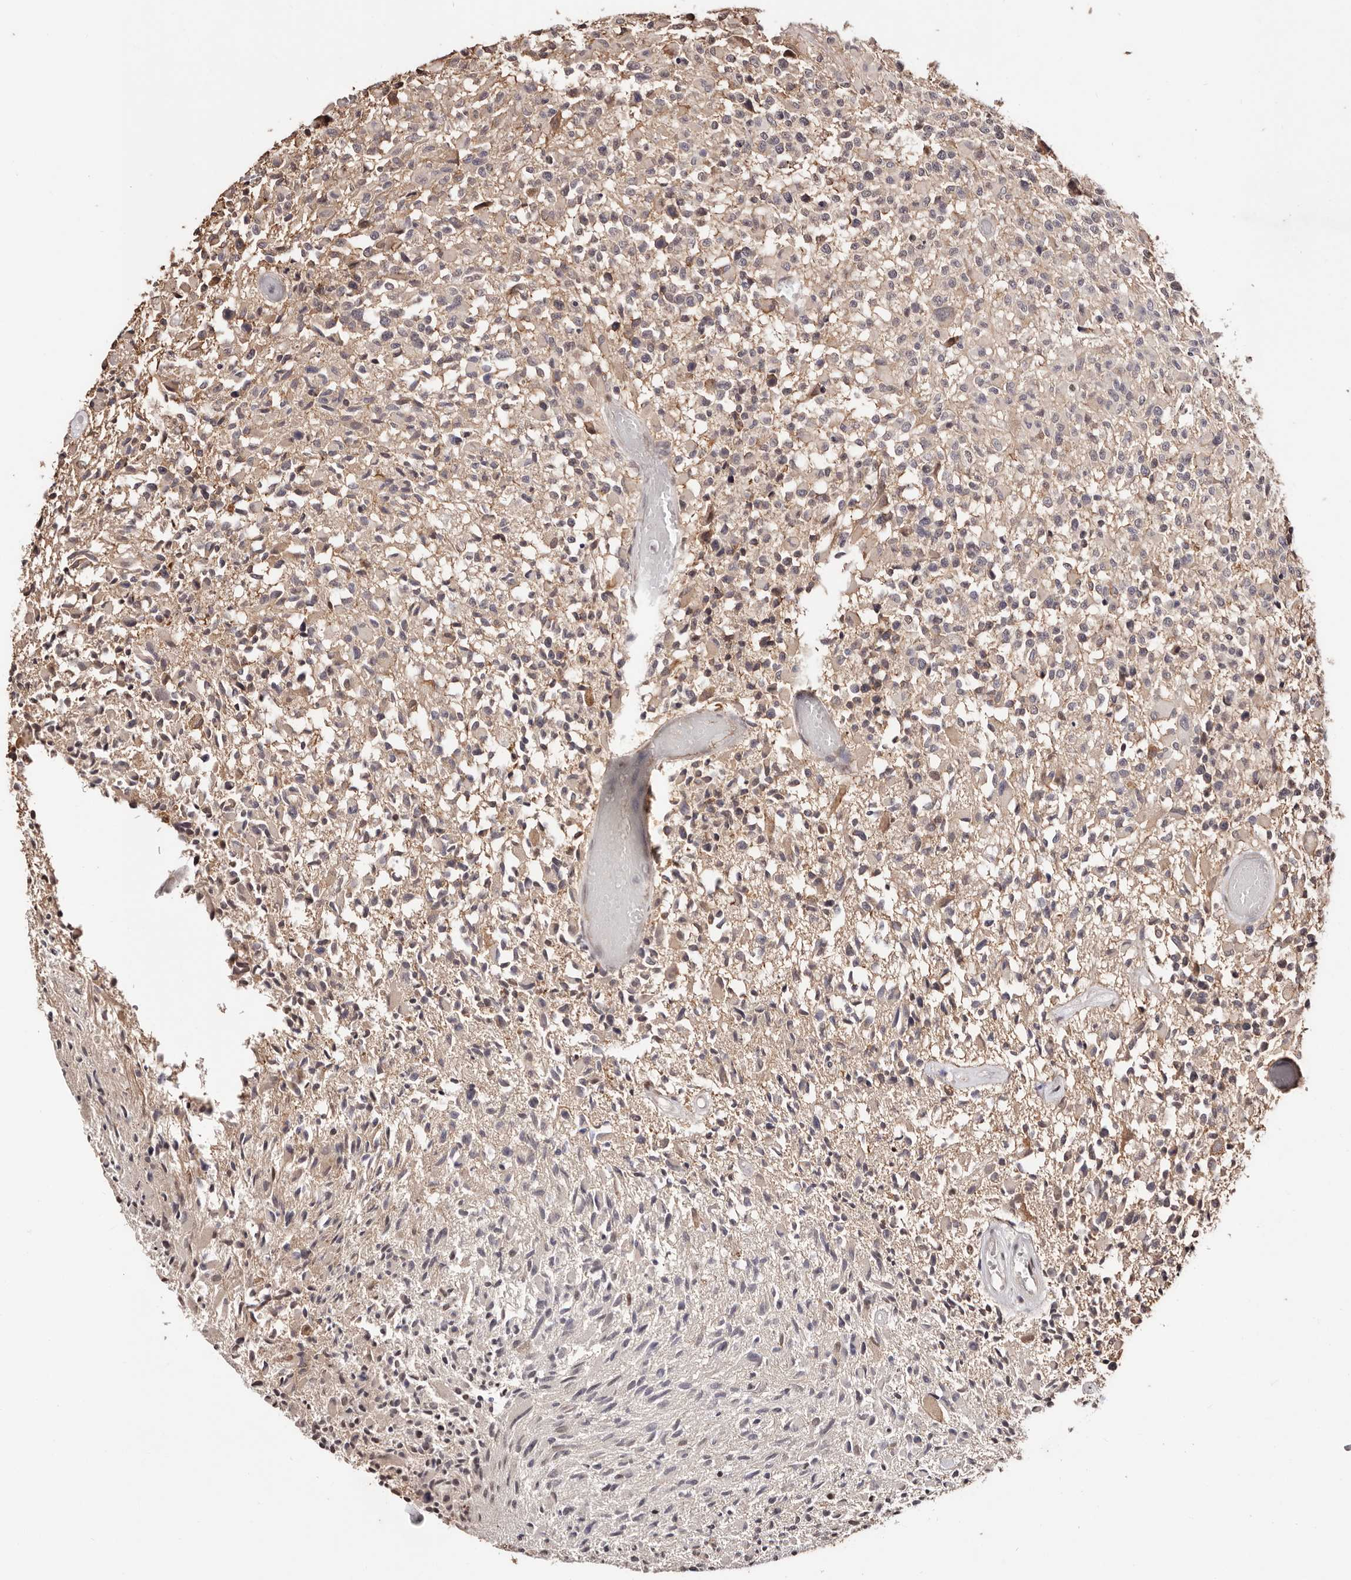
{"staining": {"intensity": "weak", "quantity": "<25%", "location": "cytoplasmic/membranous"}, "tissue": "glioma", "cell_type": "Tumor cells", "image_type": "cancer", "snomed": [{"axis": "morphology", "description": "Glioma, malignant, High grade"}, {"axis": "morphology", "description": "Glioblastoma, NOS"}, {"axis": "topography", "description": "Brain"}], "caption": "Immunohistochemistry photomicrograph of human high-grade glioma (malignant) stained for a protein (brown), which reveals no positivity in tumor cells.", "gene": "BICRAL", "patient": {"sex": "male", "age": 60}}